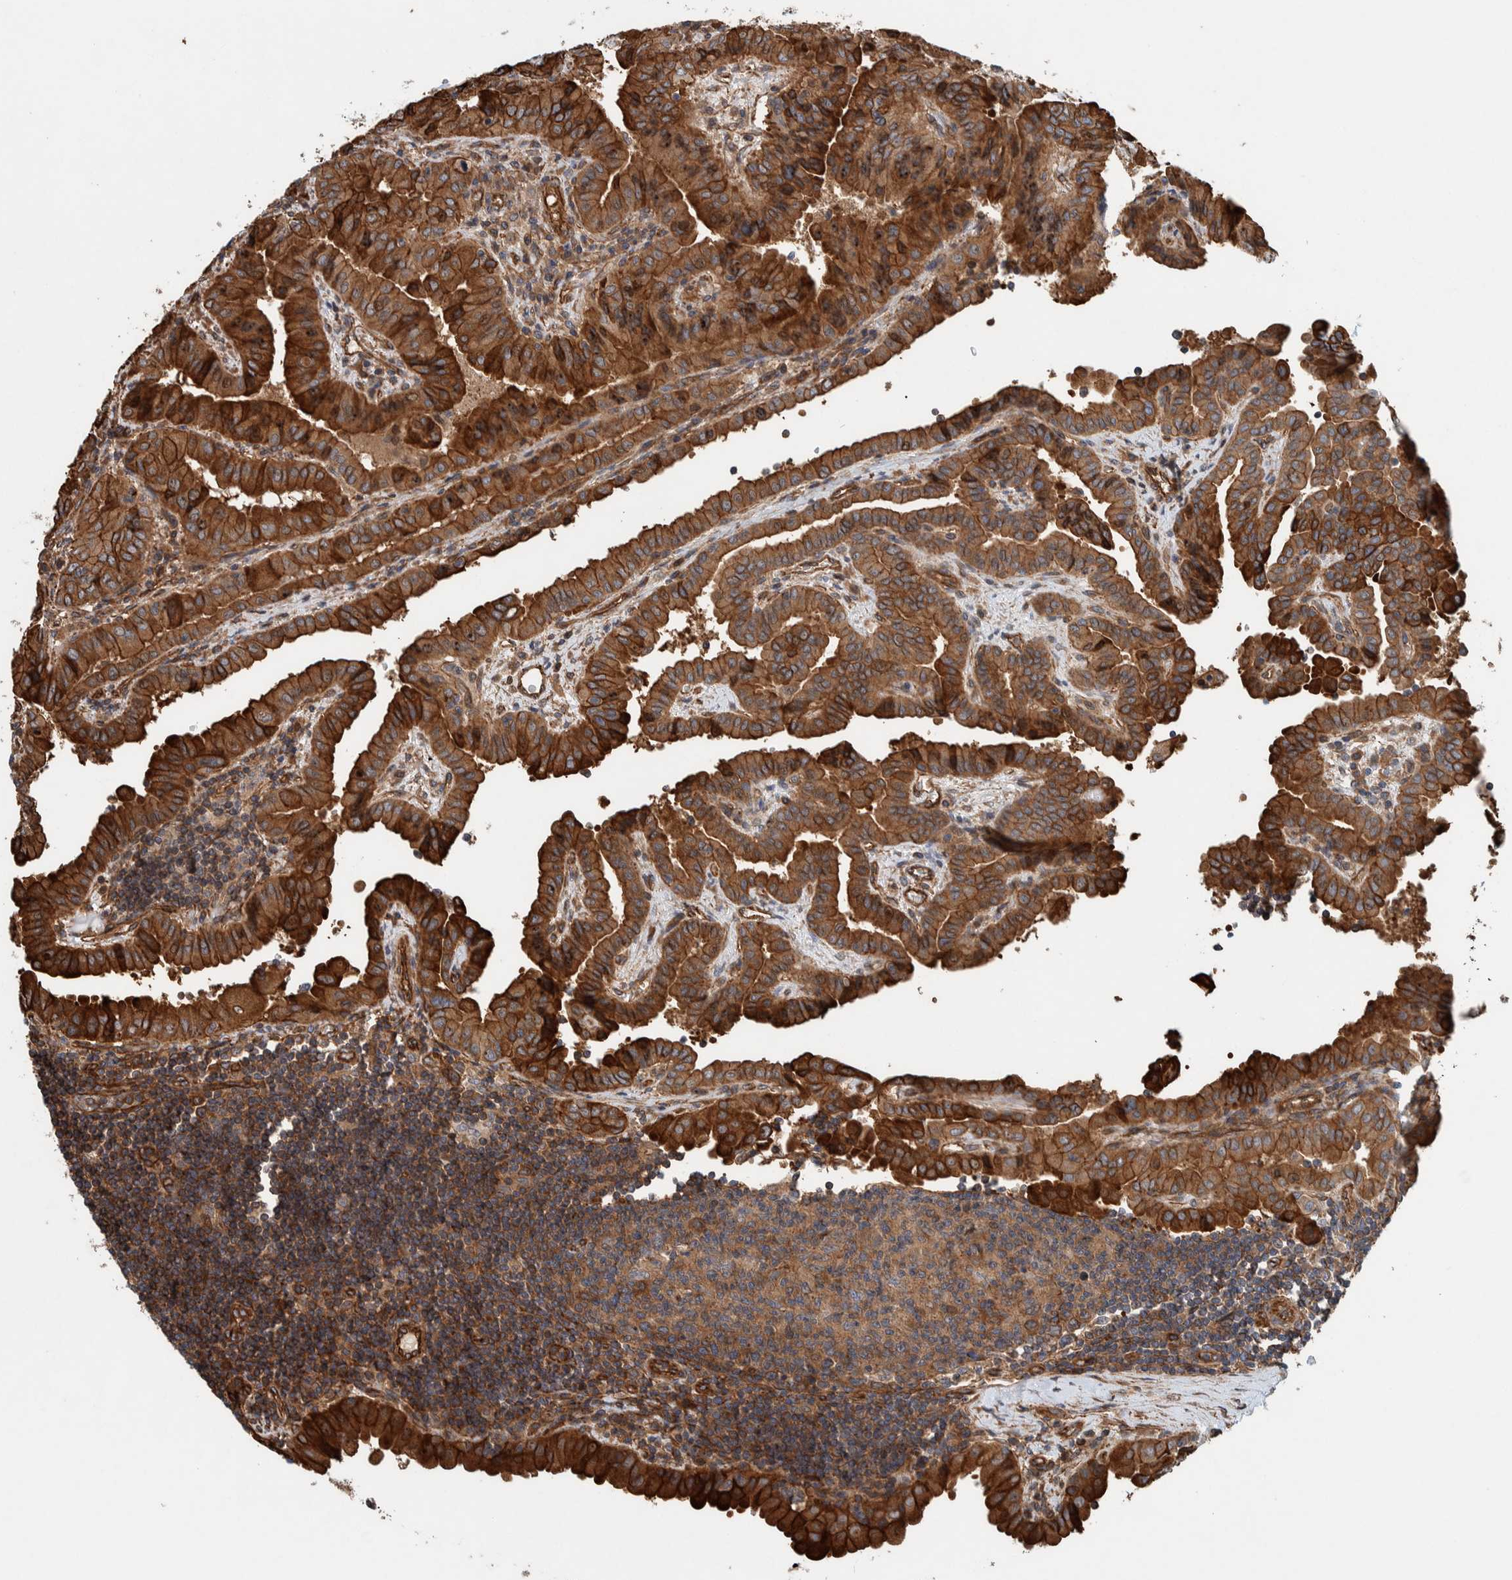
{"staining": {"intensity": "strong", "quantity": ">75%", "location": "cytoplasmic/membranous"}, "tissue": "thyroid cancer", "cell_type": "Tumor cells", "image_type": "cancer", "snomed": [{"axis": "morphology", "description": "Papillary adenocarcinoma, NOS"}, {"axis": "topography", "description": "Thyroid gland"}], "caption": "IHC histopathology image of neoplastic tissue: thyroid papillary adenocarcinoma stained using IHC reveals high levels of strong protein expression localized specifically in the cytoplasmic/membranous of tumor cells, appearing as a cytoplasmic/membranous brown color.", "gene": "PKD1L1", "patient": {"sex": "male", "age": 33}}